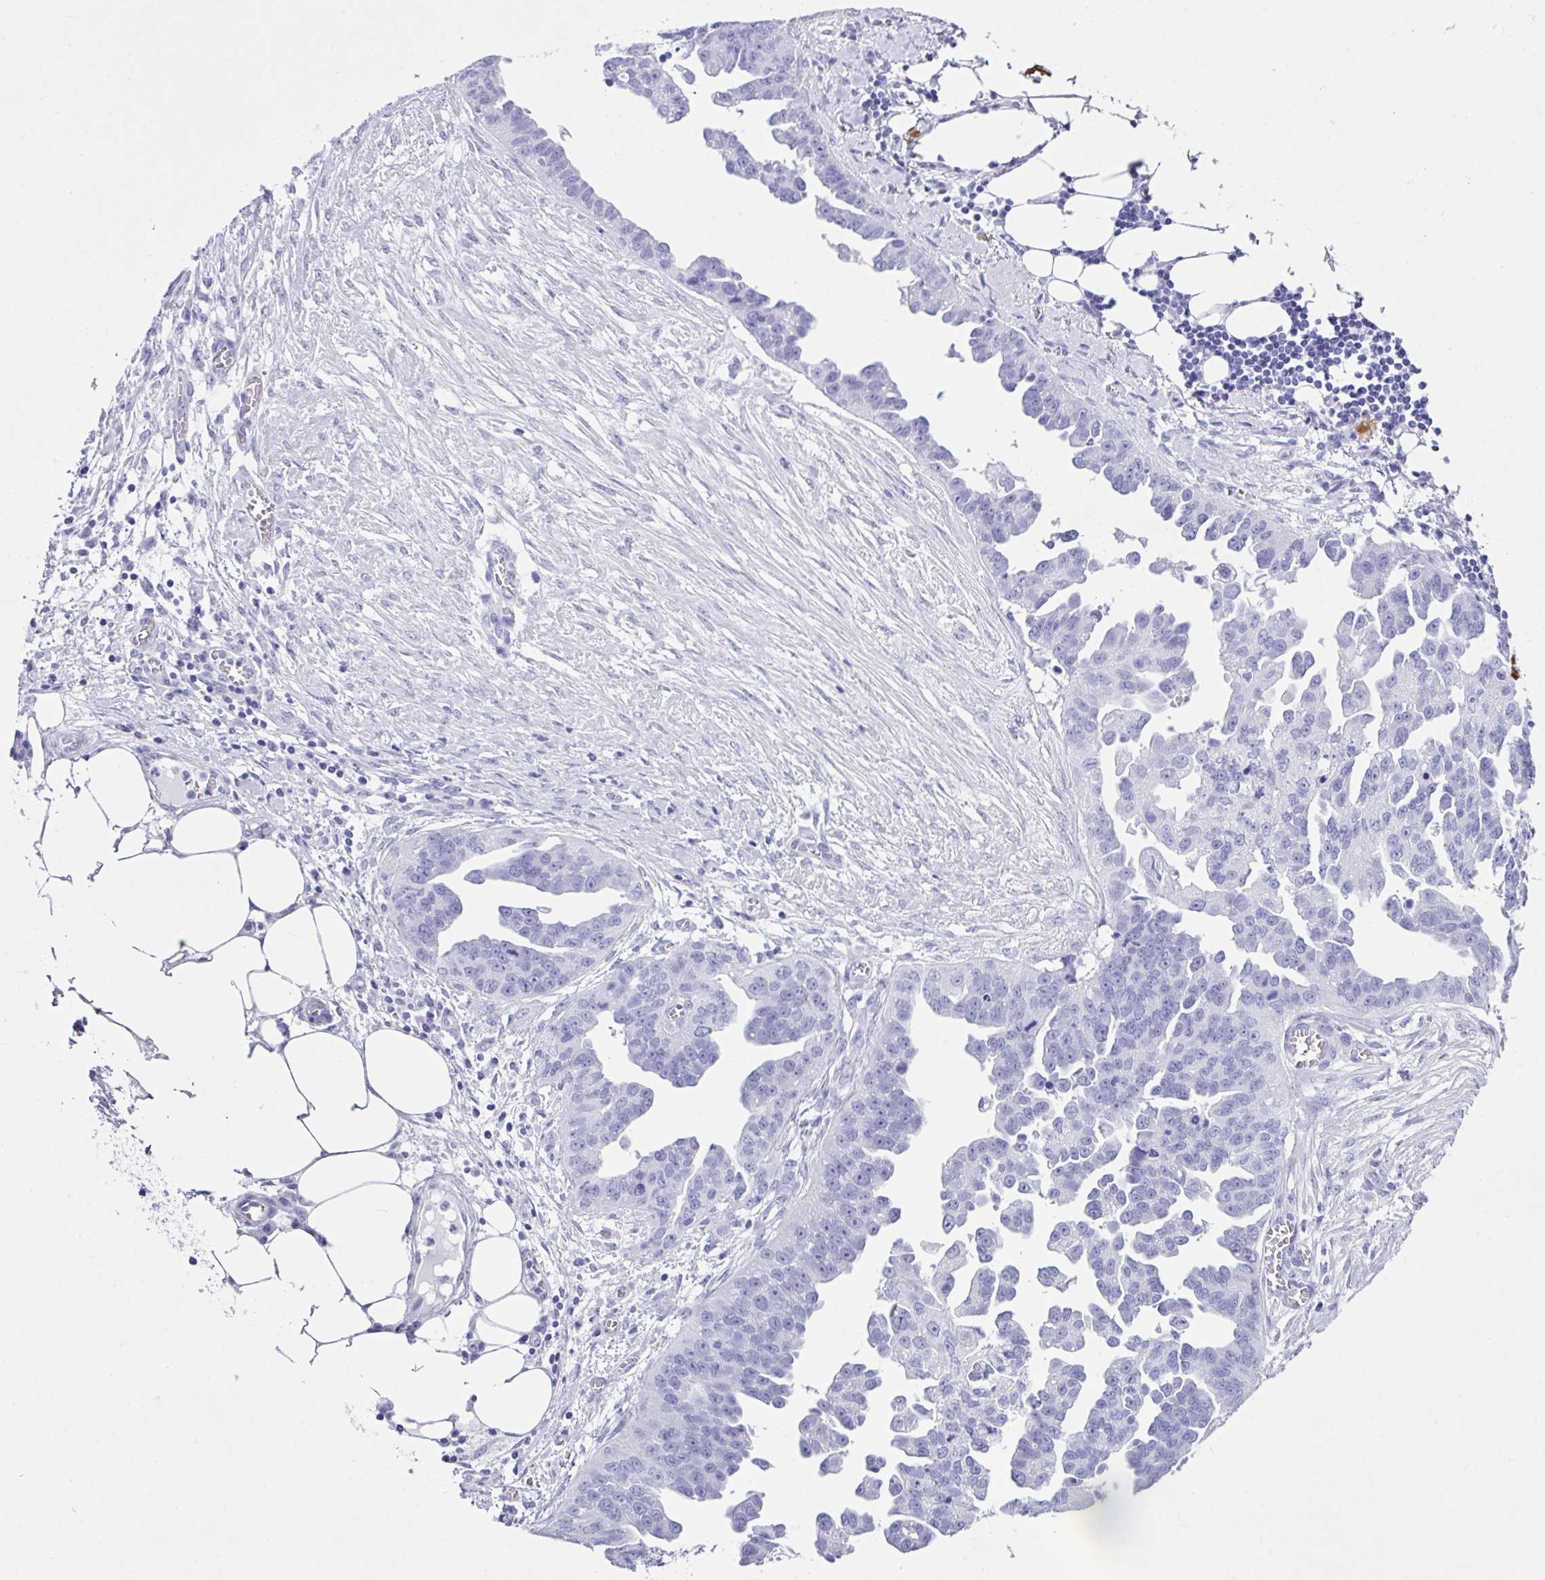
{"staining": {"intensity": "negative", "quantity": "none", "location": "none"}, "tissue": "ovarian cancer", "cell_type": "Tumor cells", "image_type": "cancer", "snomed": [{"axis": "morphology", "description": "Cystadenocarcinoma, serous, NOS"}, {"axis": "topography", "description": "Ovary"}], "caption": "IHC of human ovarian cancer (serous cystadenocarcinoma) demonstrates no staining in tumor cells. The staining was performed using DAB (3,3'-diaminobenzidine) to visualize the protein expression in brown, while the nuclei were stained in blue with hematoxylin (Magnification: 20x).", "gene": "LGALS4", "patient": {"sex": "female", "age": 75}}